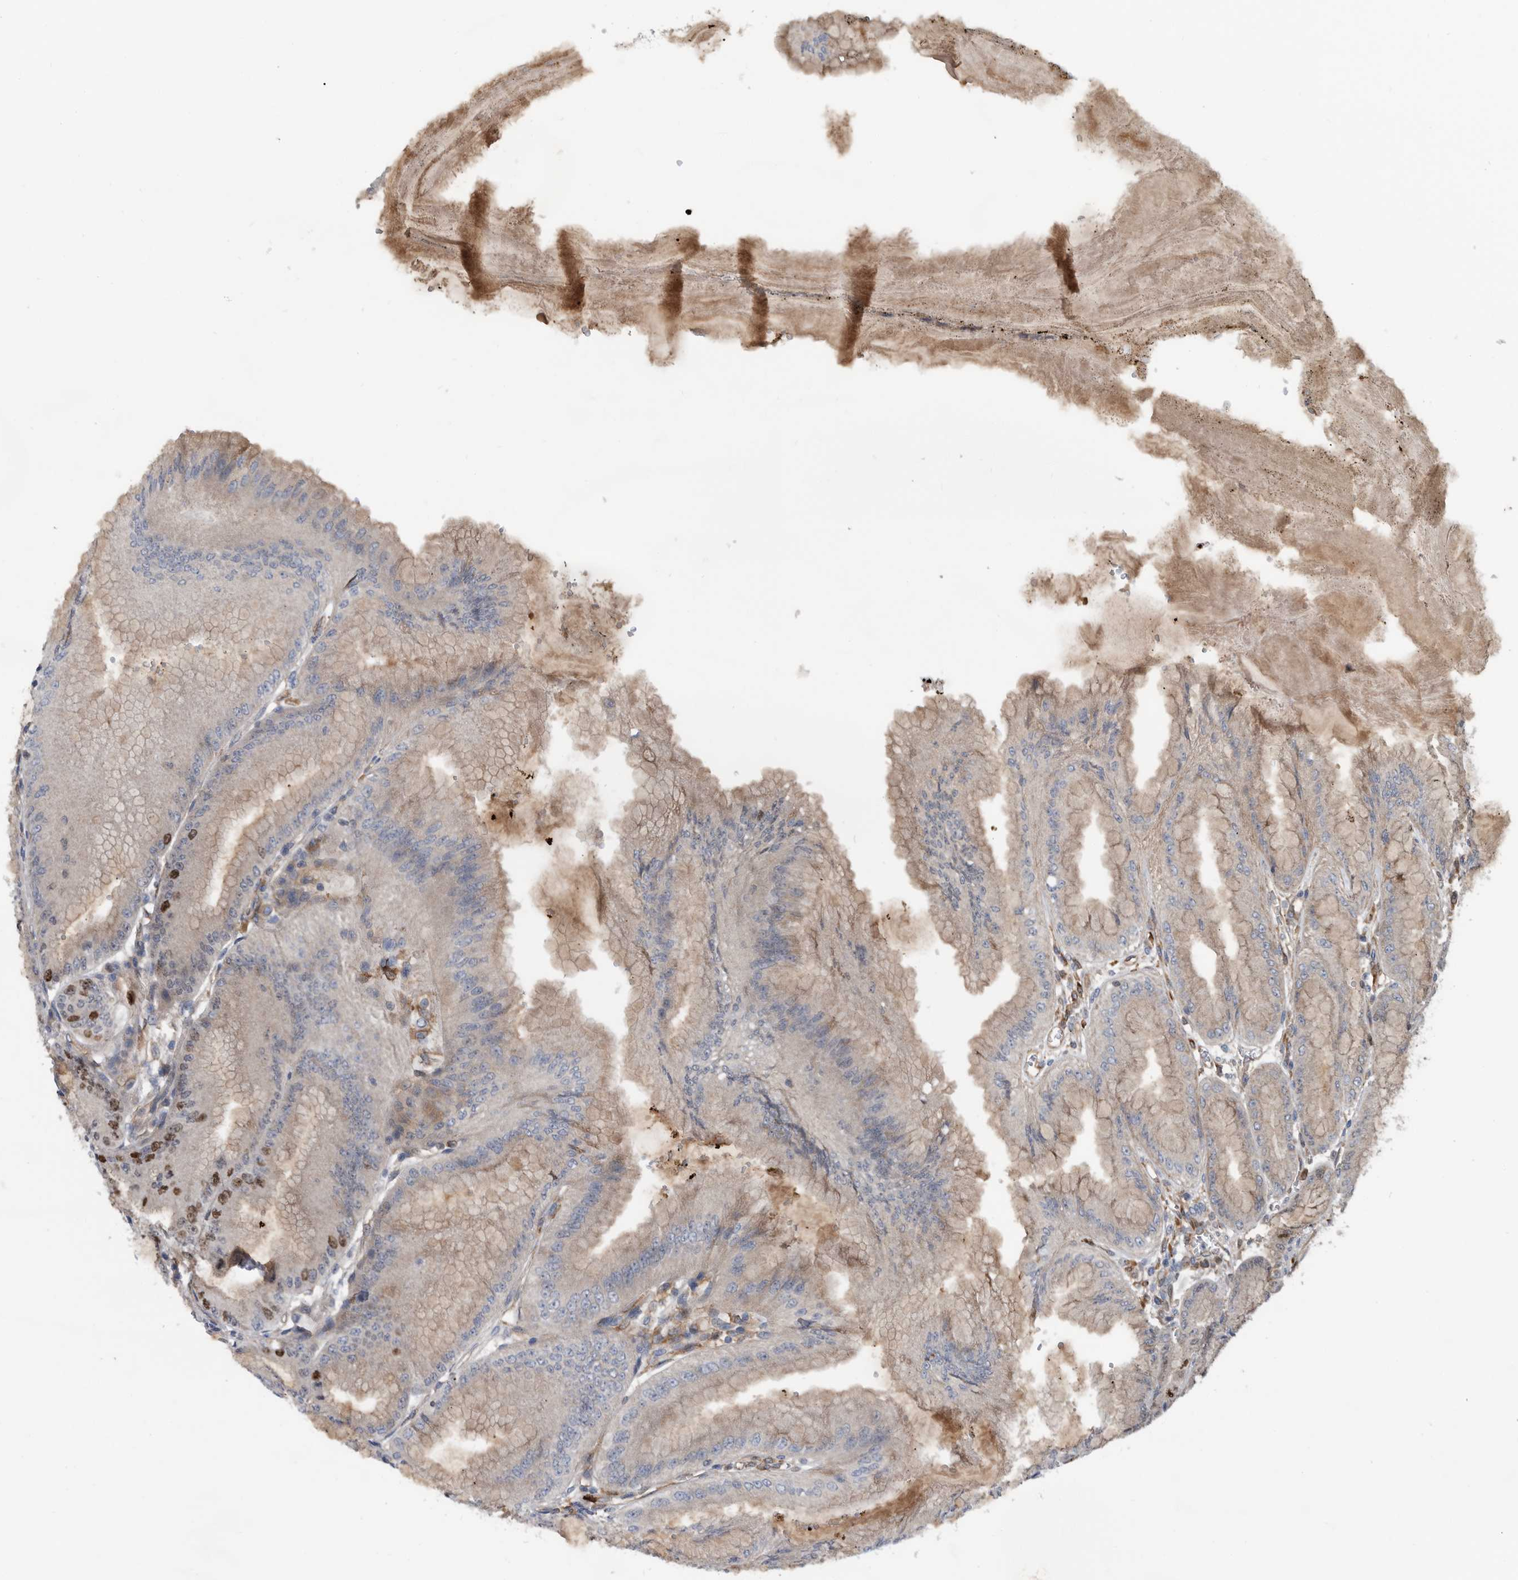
{"staining": {"intensity": "moderate", "quantity": "25%-75%", "location": "cytoplasmic/membranous,nuclear"}, "tissue": "stomach", "cell_type": "Glandular cells", "image_type": "normal", "snomed": [{"axis": "morphology", "description": "Normal tissue, NOS"}, {"axis": "topography", "description": "Stomach, lower"}], "caption": "Human stomach stained for a protein (brown) shows moderate cytoplasmic/membranous,nuclear positive positivity in approximately 25%-75% of glandular cells.", "gene": "ATAD2", "patient": {"sex": "male", "age": 71}}